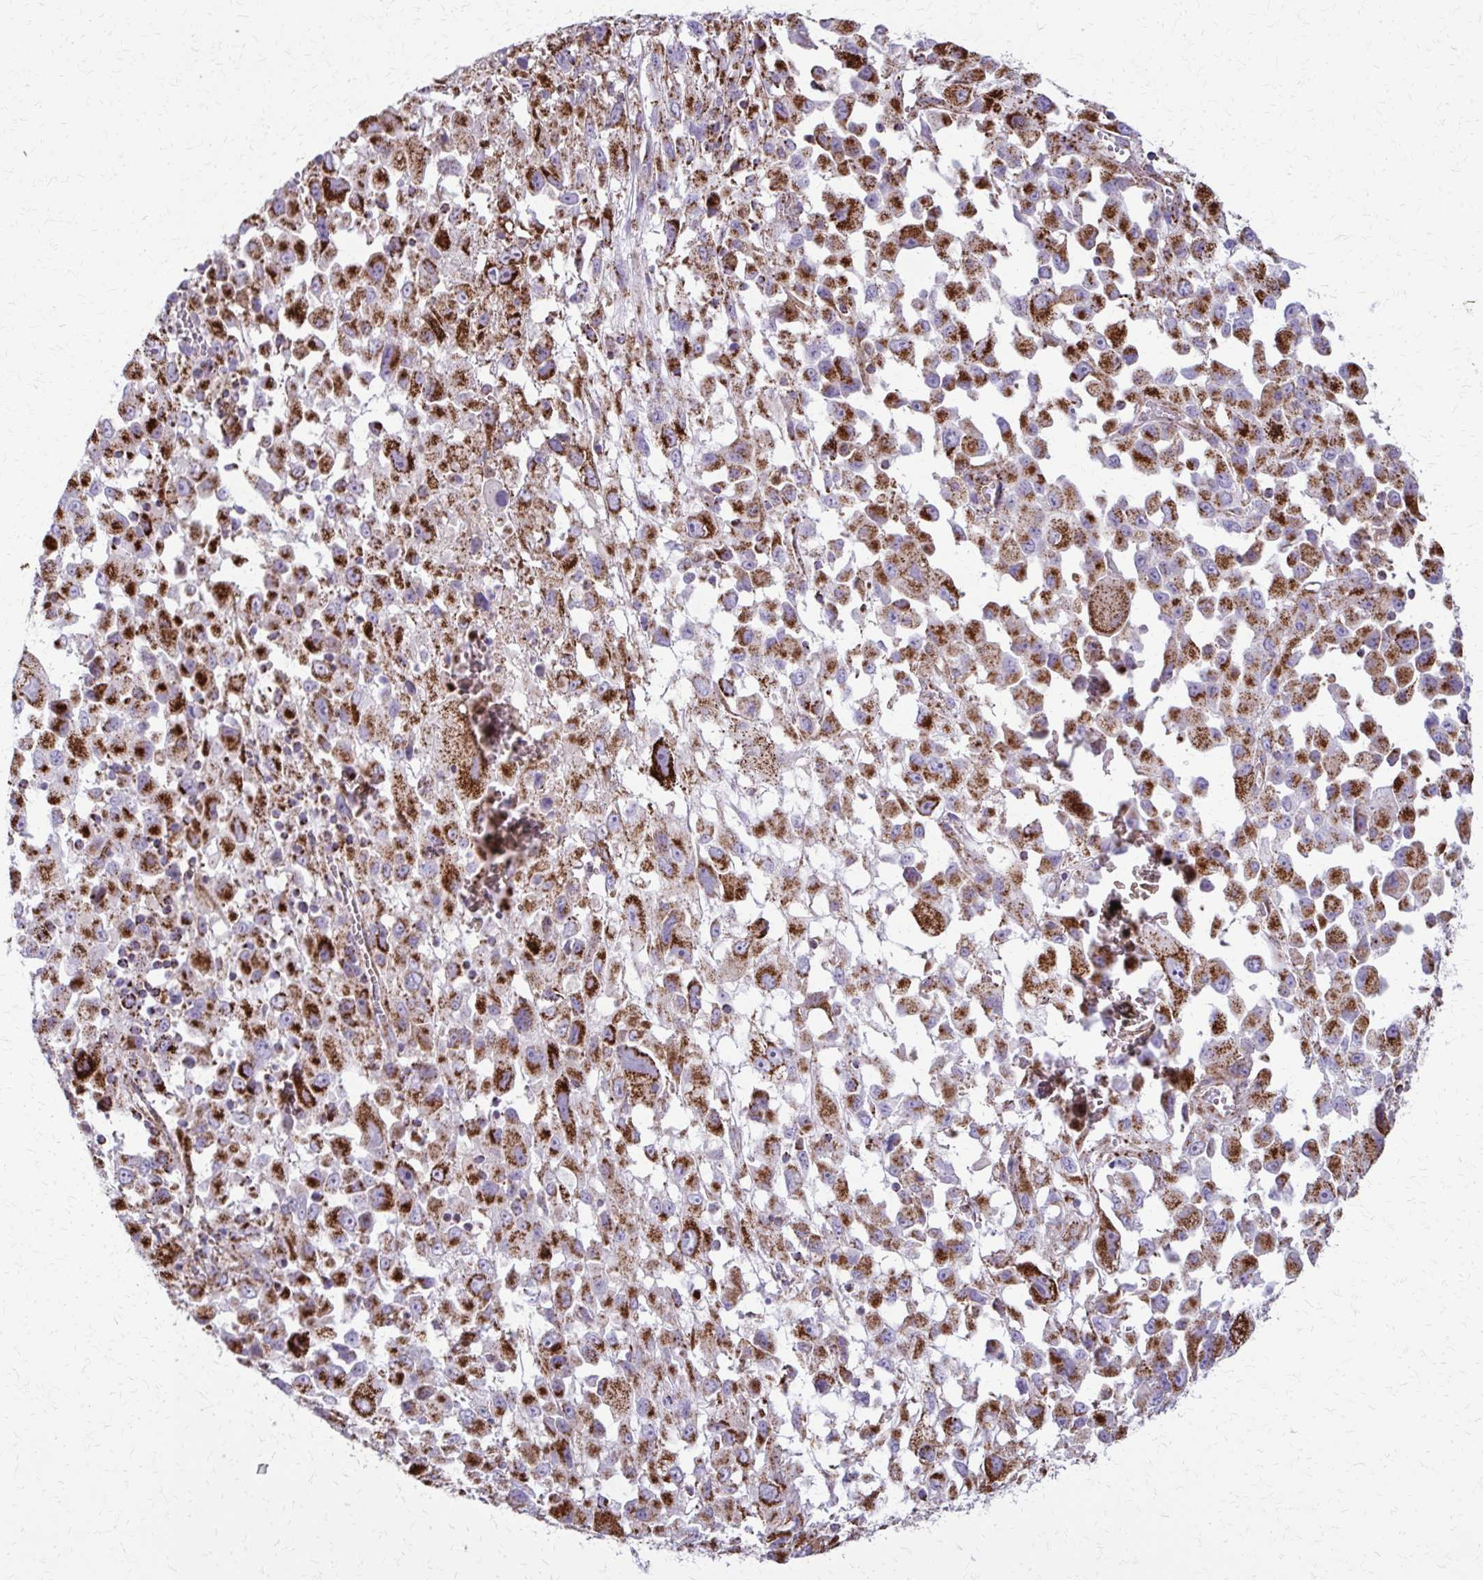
{"staining": {"intensity": "strong", "quantity": ">75%", "location": "cytoplasmic/membranous"}, "tissue": "melanoma", "cell_type": "Tumor cells", "image_type": "cancer", "snomed": [{"axis": "morphology", "description": "Malignant melanoma, Metastatic site"}, {"axis": "topography", "description": "Soft tissue"}], "caption": "Immunohistochemical staining of melanoma displays strong cytoplasmic/membranous protein expression in about >75% of tumor cells. (IHC, brightfield microscopy, high magnification).", "gene": "TVP23A", "patient": {"sex": "male", "age": 50}}